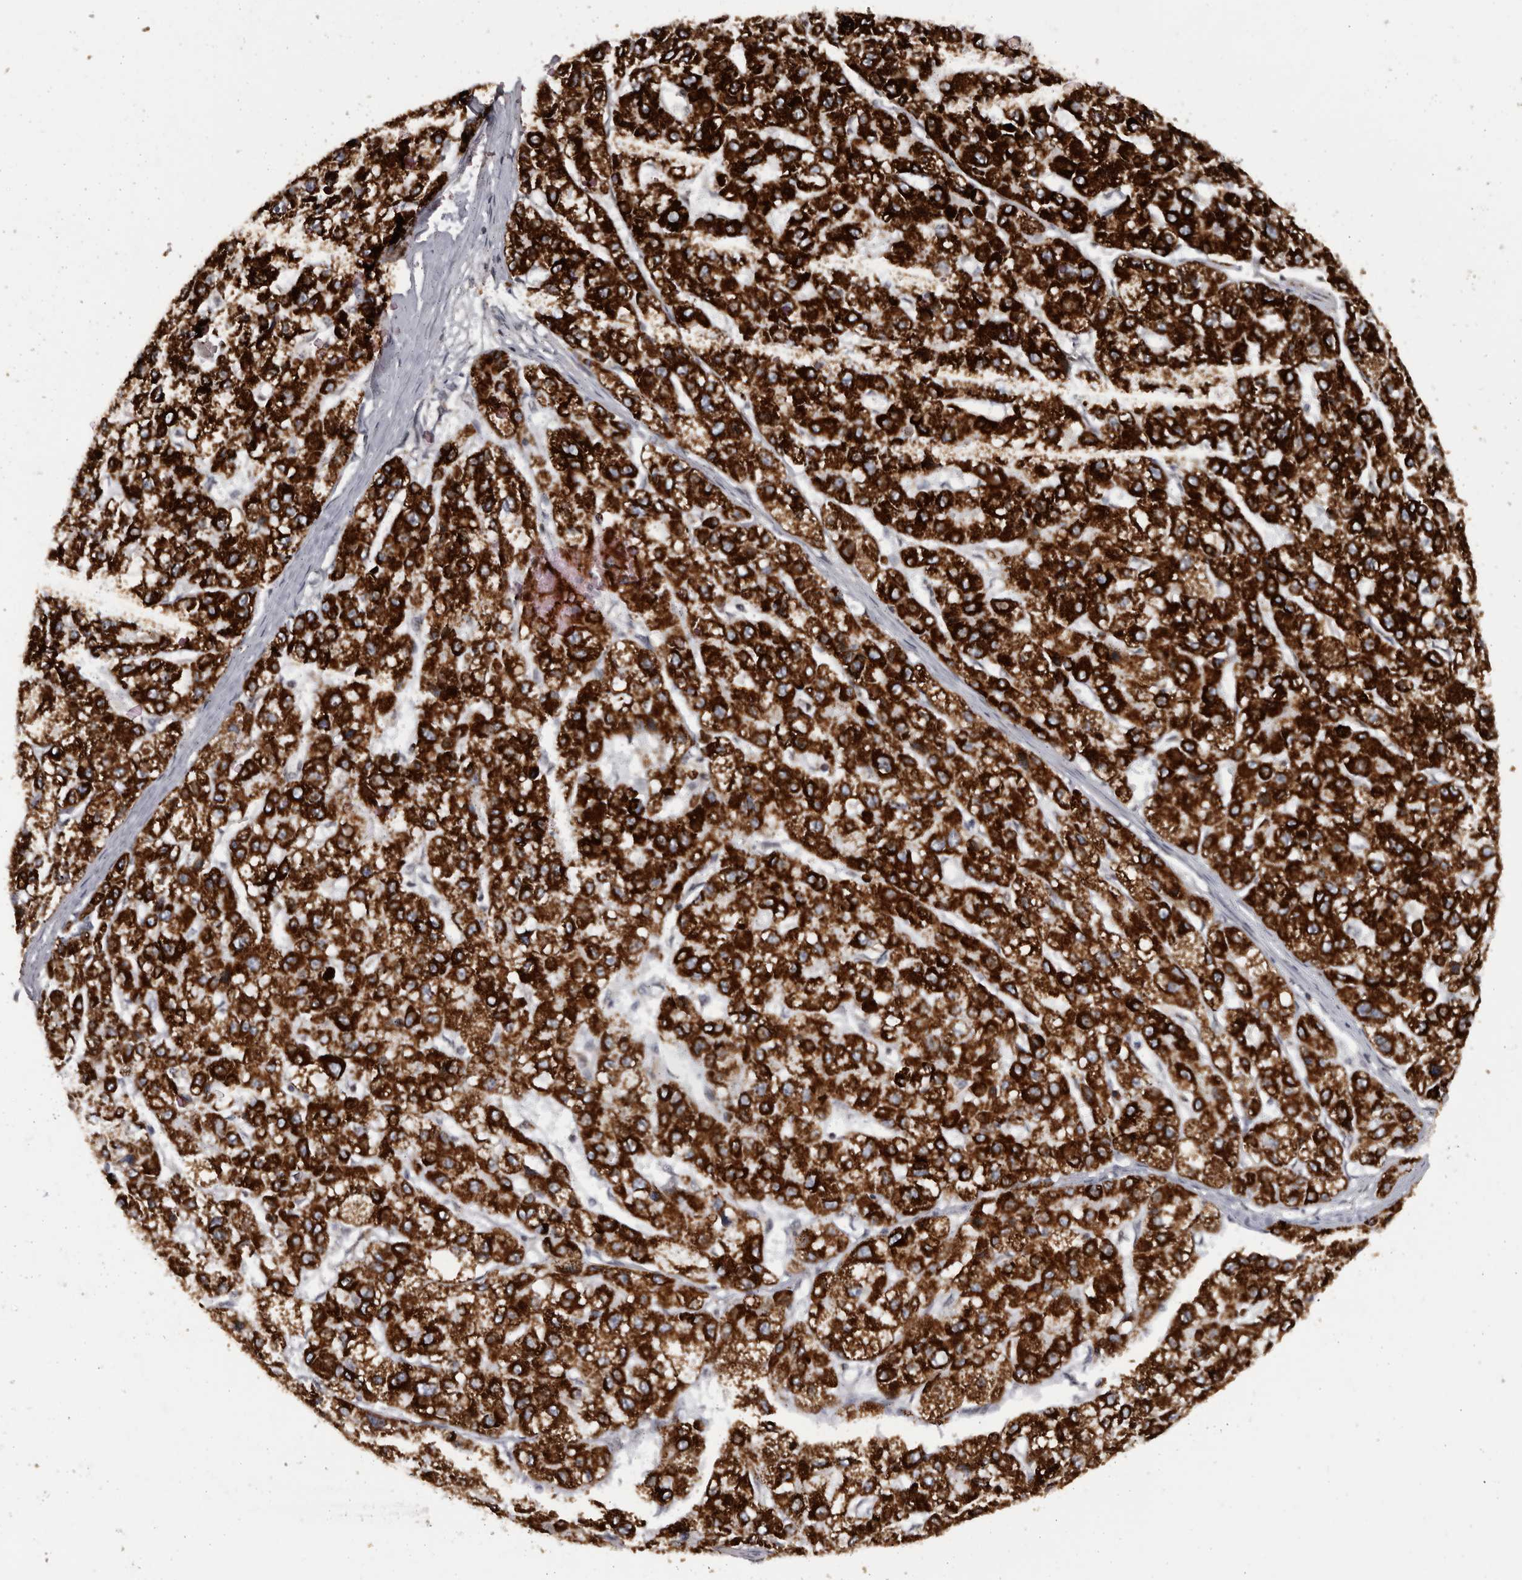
{"staining": {"intensity": "strong", "quantity": ">75%", "location": "cytoplasmic/membranous"}, "tissue": "liver cancer", "cell_type": "Tumor cells", "image_type": "cancer", "snomed": [{"axis": "morphology", "description": "Carcinoma, Hepatocellular, NOS"}, {"axis": "topography", "description": "Liver"}], "caption": "High-magnification brightfield microscopy of hepatocellular carcinoma (liver) stained with DAB (3,3'-diaminobenzidine) (brown) and counterstained with hematoxylin (blue). tumor cells exhibit strong cytoplasmic/membranous staining is appreciated in about>75% of cells.", "gene": "C17orf99", "patient": {"sex": "male", "age": 80}}